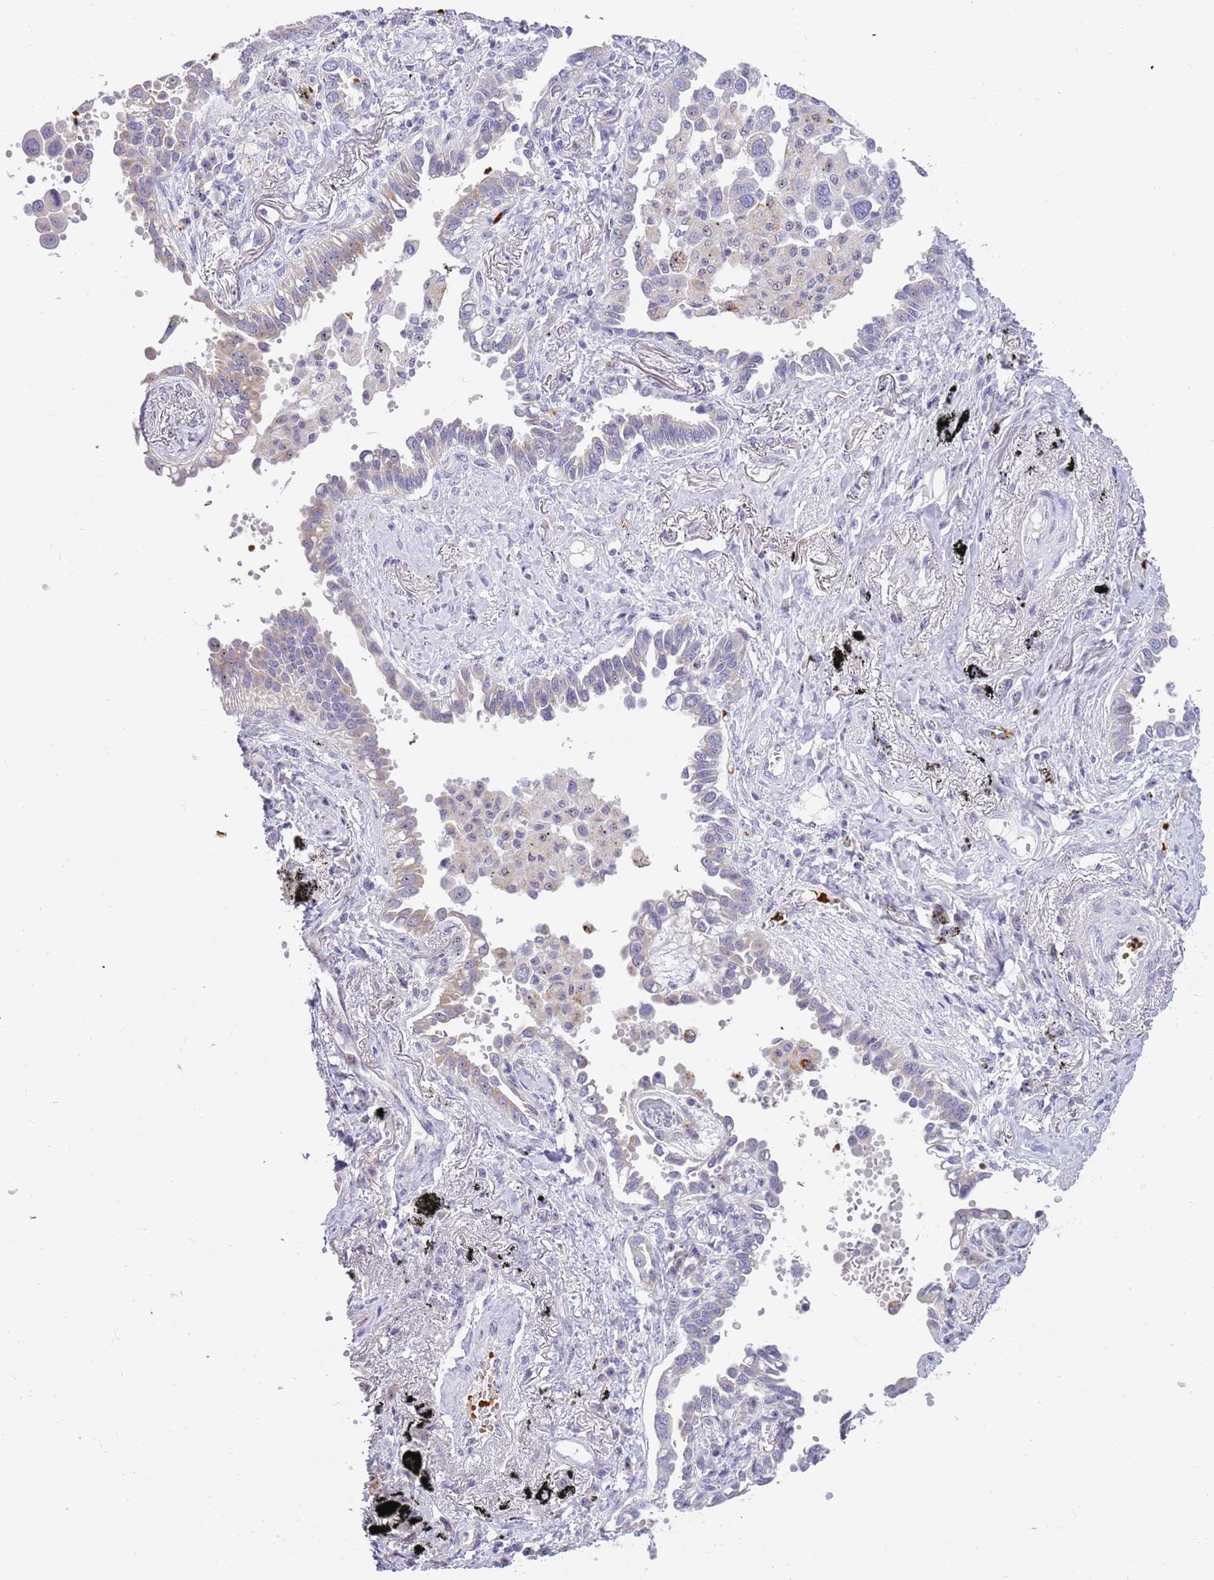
{"staining": {"intensity": "weak", "quantity": "<25%", "location": "cytoplasmic/membranous"}, "tissue": "lung cancer", "cell_type": "Tumor cells", "image_type": "cancer", "snomed": [{"axis": "morphology", "description": "Adenocarcinoma, NOS"}, {"axis": "topography", "description": "Lung"}], "caption": "Human lung cancer (adenocarcinoma) stained for a protein using IHC demonstrates no positivity in tumor cells.", "gene": "DNAJA3", "patient": {"sex": "male", "age": 67}}